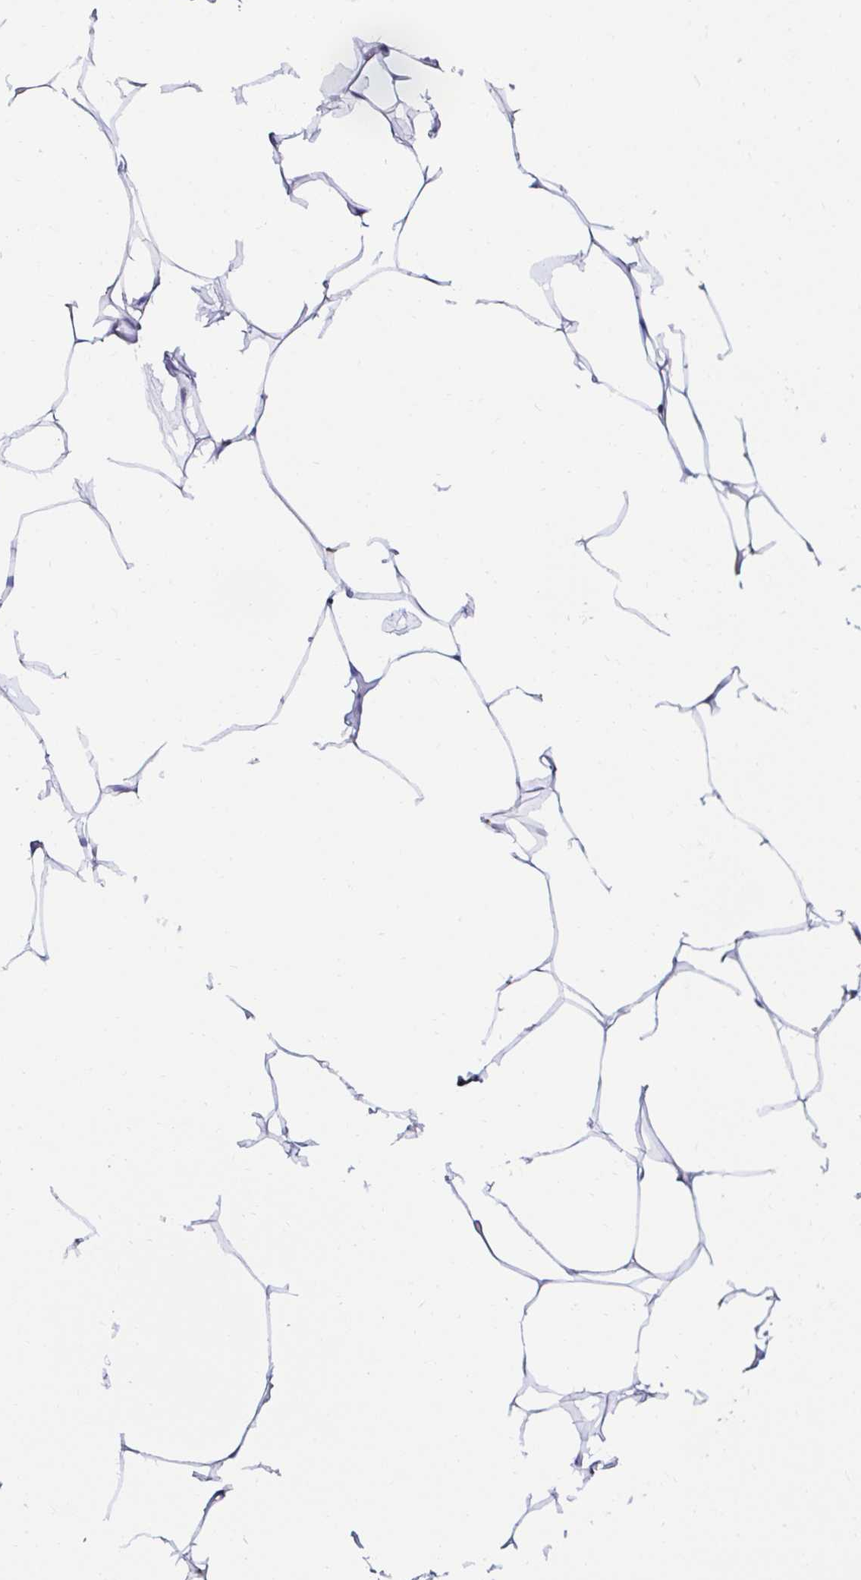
{"staining": {"intensity": "negative", "quantity": "none", "location": "none"}, "tissue": "breast", "cell_type": "Adipocytes", "image_type": "normal", "snomed": [{"axis": "morphology", "description": "Normal tissue, NOS"}, {"axis": "topography", "description": "Breast"}], "caption": "Immunohistochemistry (IHC) image of normal breast: human breast stained with DAB (3,3'-diaminobenzidine) shows no significant protein positivity in adipocytes.", "gene": "CYBB", "patient": {"sex": "female", "age": 27}}